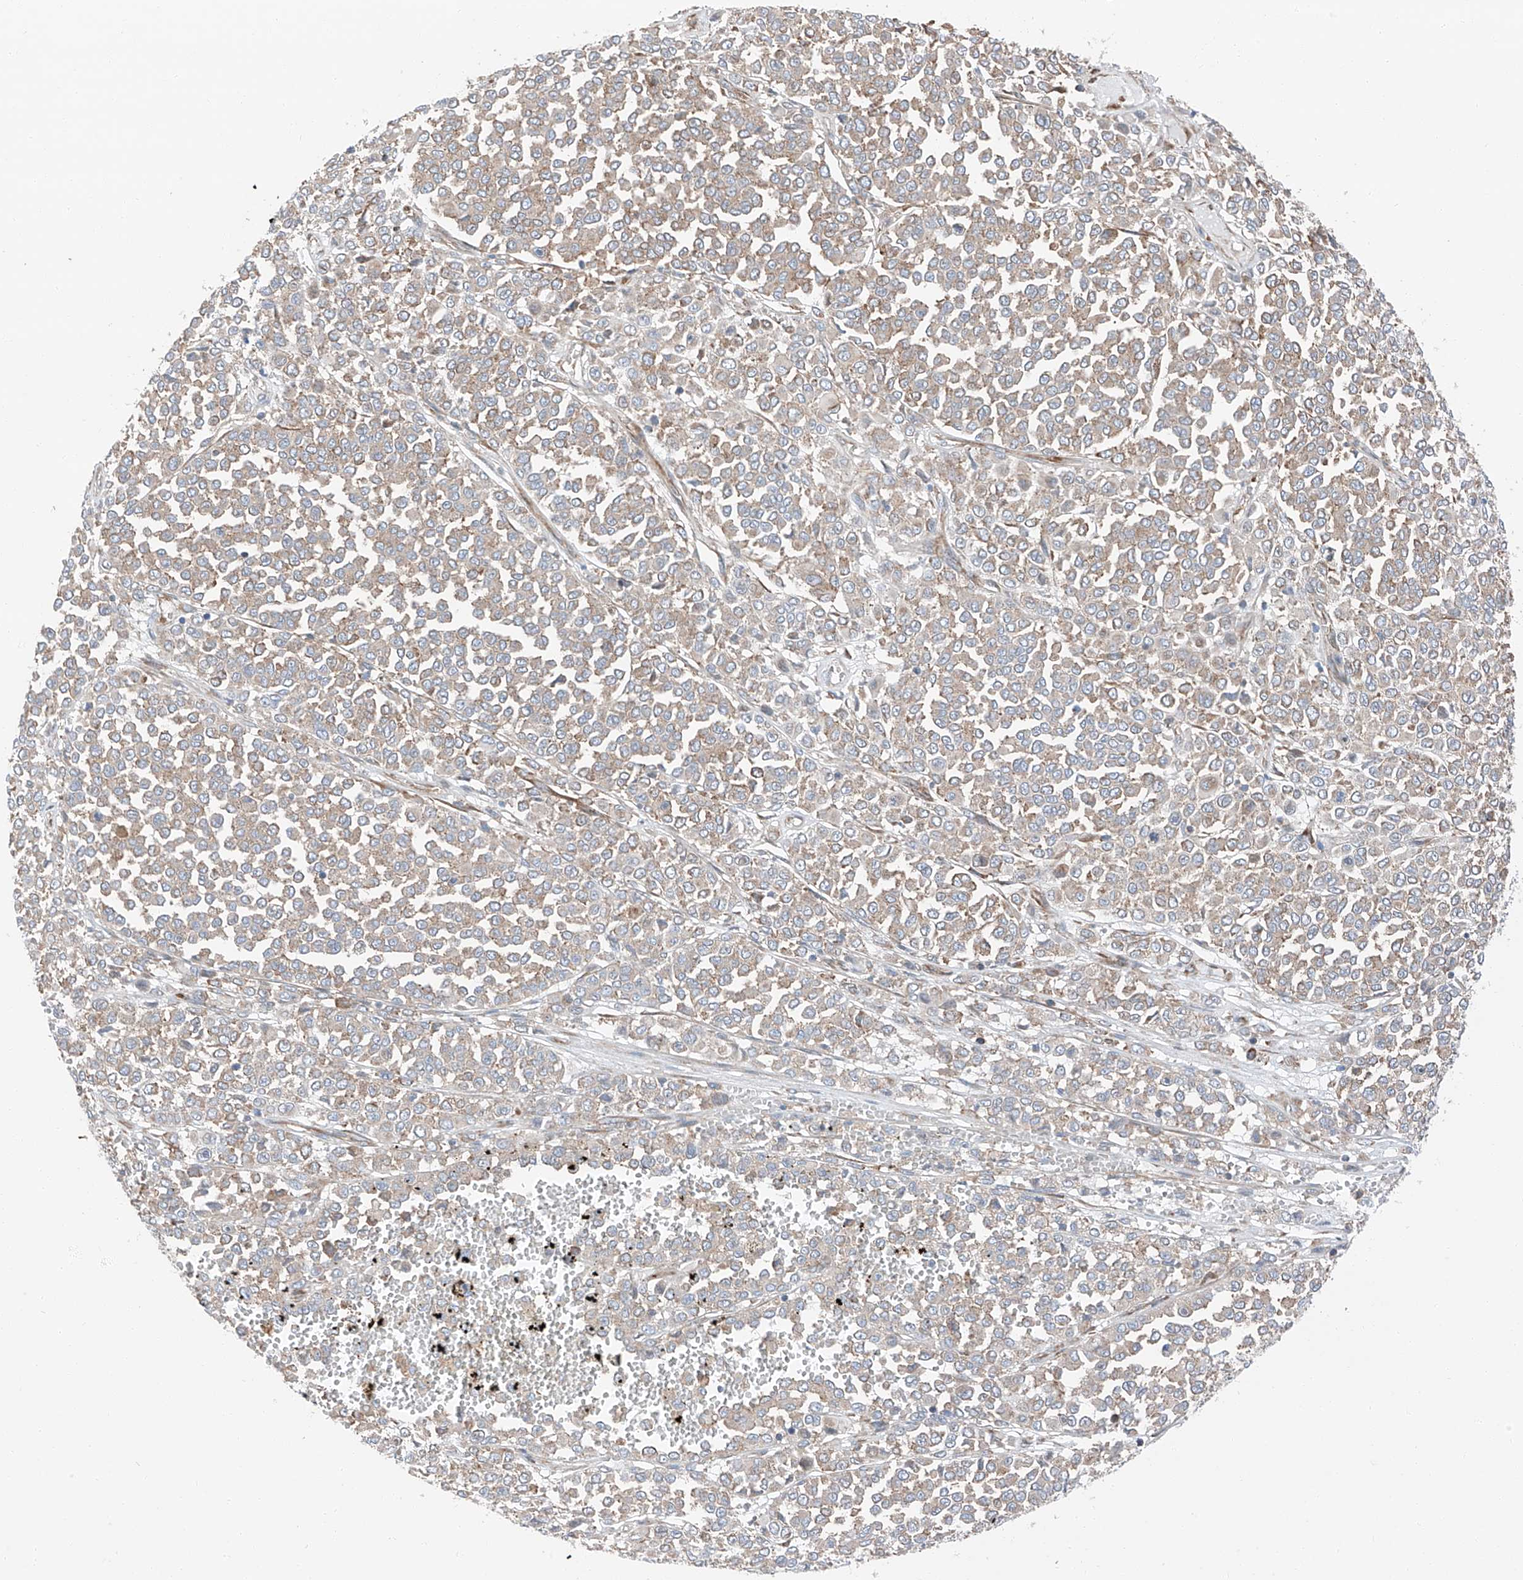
{"staining": {"intensity": "negative", "quantity": "none", "location": "none"}, "tissue": "melanoma", "cell_type": "Tumor cells", "image_type": "cancer", "snomed": [{"axis": "morphology", "description": "Malignant melanoma, Metastatic site"}, {"axis": "topography", "description": "Pancreas"}], "caption": "An immunohistochemistry (IHC) photomicrograph of melanoma is shown. There is no staining in tumor cells of melanoma. (DAB immunohistochemistry with hematoxylin counter stain).", "gene": "ZC3H15", "patient": {"sex": "female", "age": 30}}